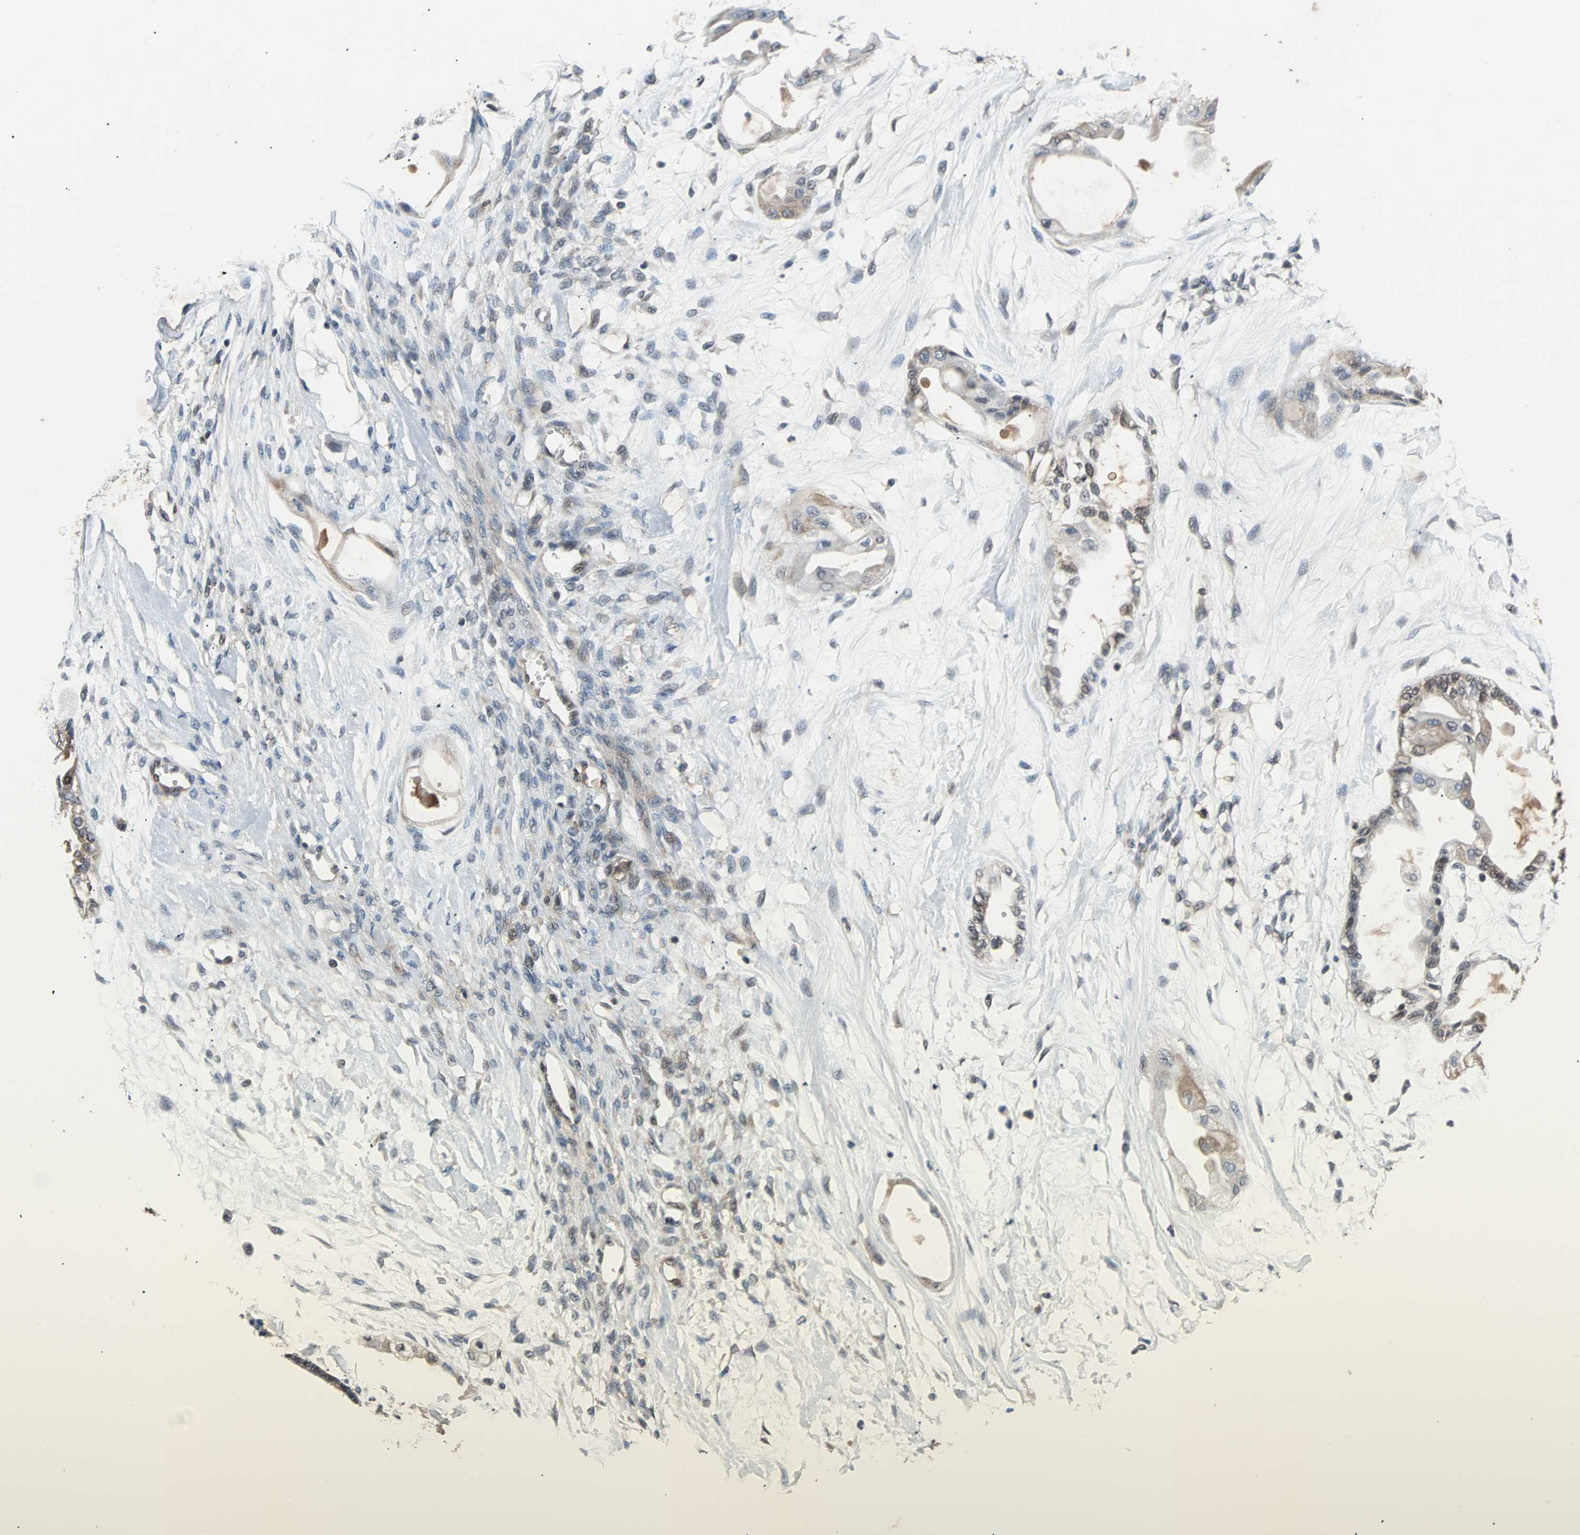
{"staining": {"intensity": "weak", "quantity": "25%-75%", "location": "cytoplasmic/membranous,nuclear"}, "tissue": "ovarian cancer", "cell_type": "Tumor cells", "image_type": "cancer", "snomed": [{"axis": "morphology", "description": "Carcinoma, NOS"}, {"axis": "morphology", "description": "Carcinoma, endometroid"}, {"axis": "topography", "description": "Ovary"}], "caption": "Protein expression analysis of human endometroid carcinoma (ovarian) reveals weak cytoplasmic/membranous and nuclear positivity in approximately 25%-75% of tumor cells.", "gene": "PHC1", "patient": {"sex": "female", "age": 50}}